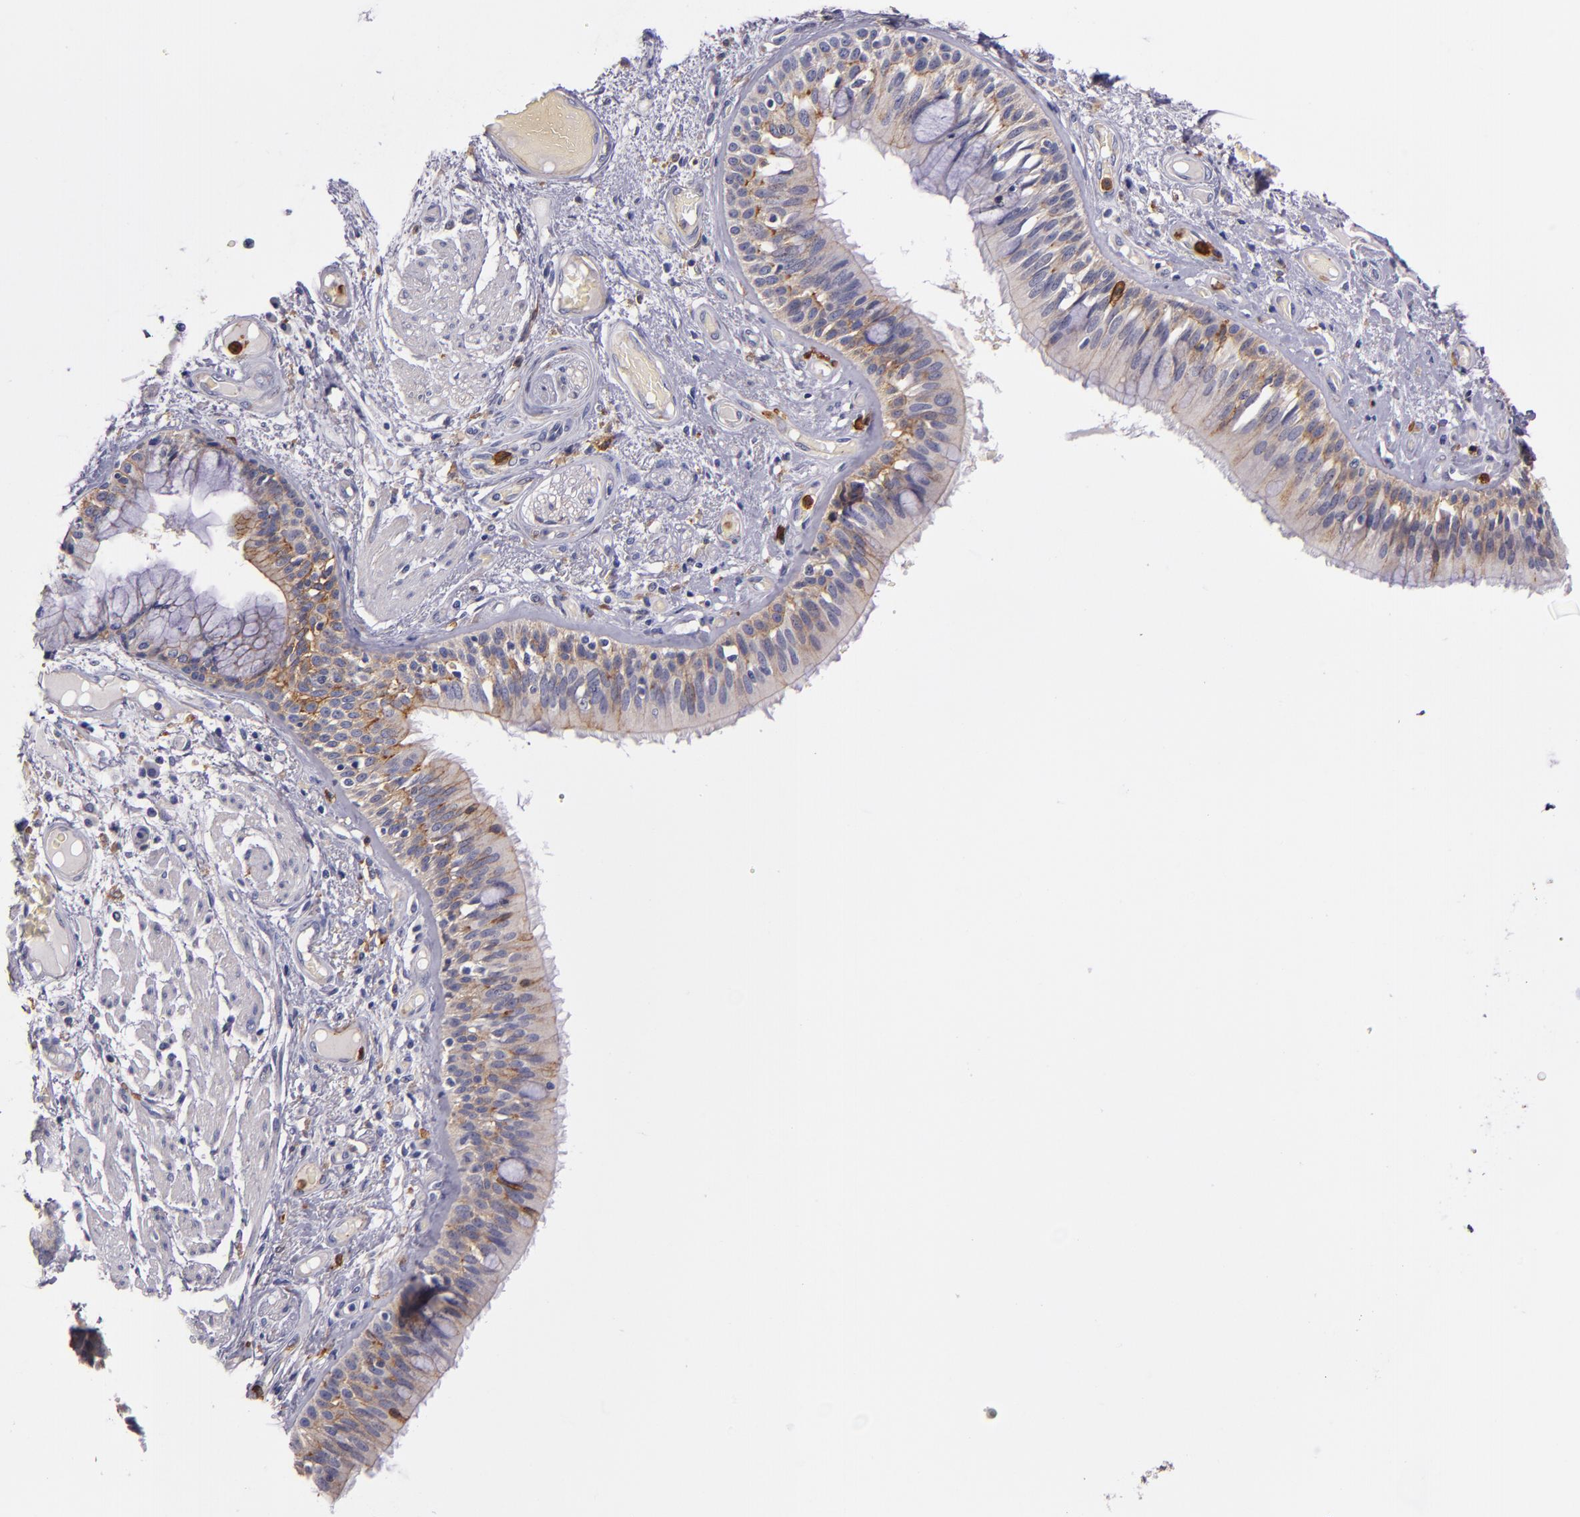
{"staining": {"intensity": "moderate", "quantity": ">75%", "location": "cytoplasmic/membranous"}, "tissue": "bronchus", "cell_type": "Respiratory epithelial cells", "image_type": "normal", "snomed": [{"axis": "morphology", "description": "Normal tissue, NOS"}, {"axis": "morphology", "description": "Squamous cell carcinoma, NOS"}, {"axis": "topography", "description": "Bronchus"}, {"axis": "topography", "description": "Lung"}], "caption": "Moderate cytoplasmic/membranous expression is seen in approximately >75% of respiratory epithelial cells in unremarkable bronchus.", "gene": "C5AR1", "patient": {"sex": "female", "age": 47}}